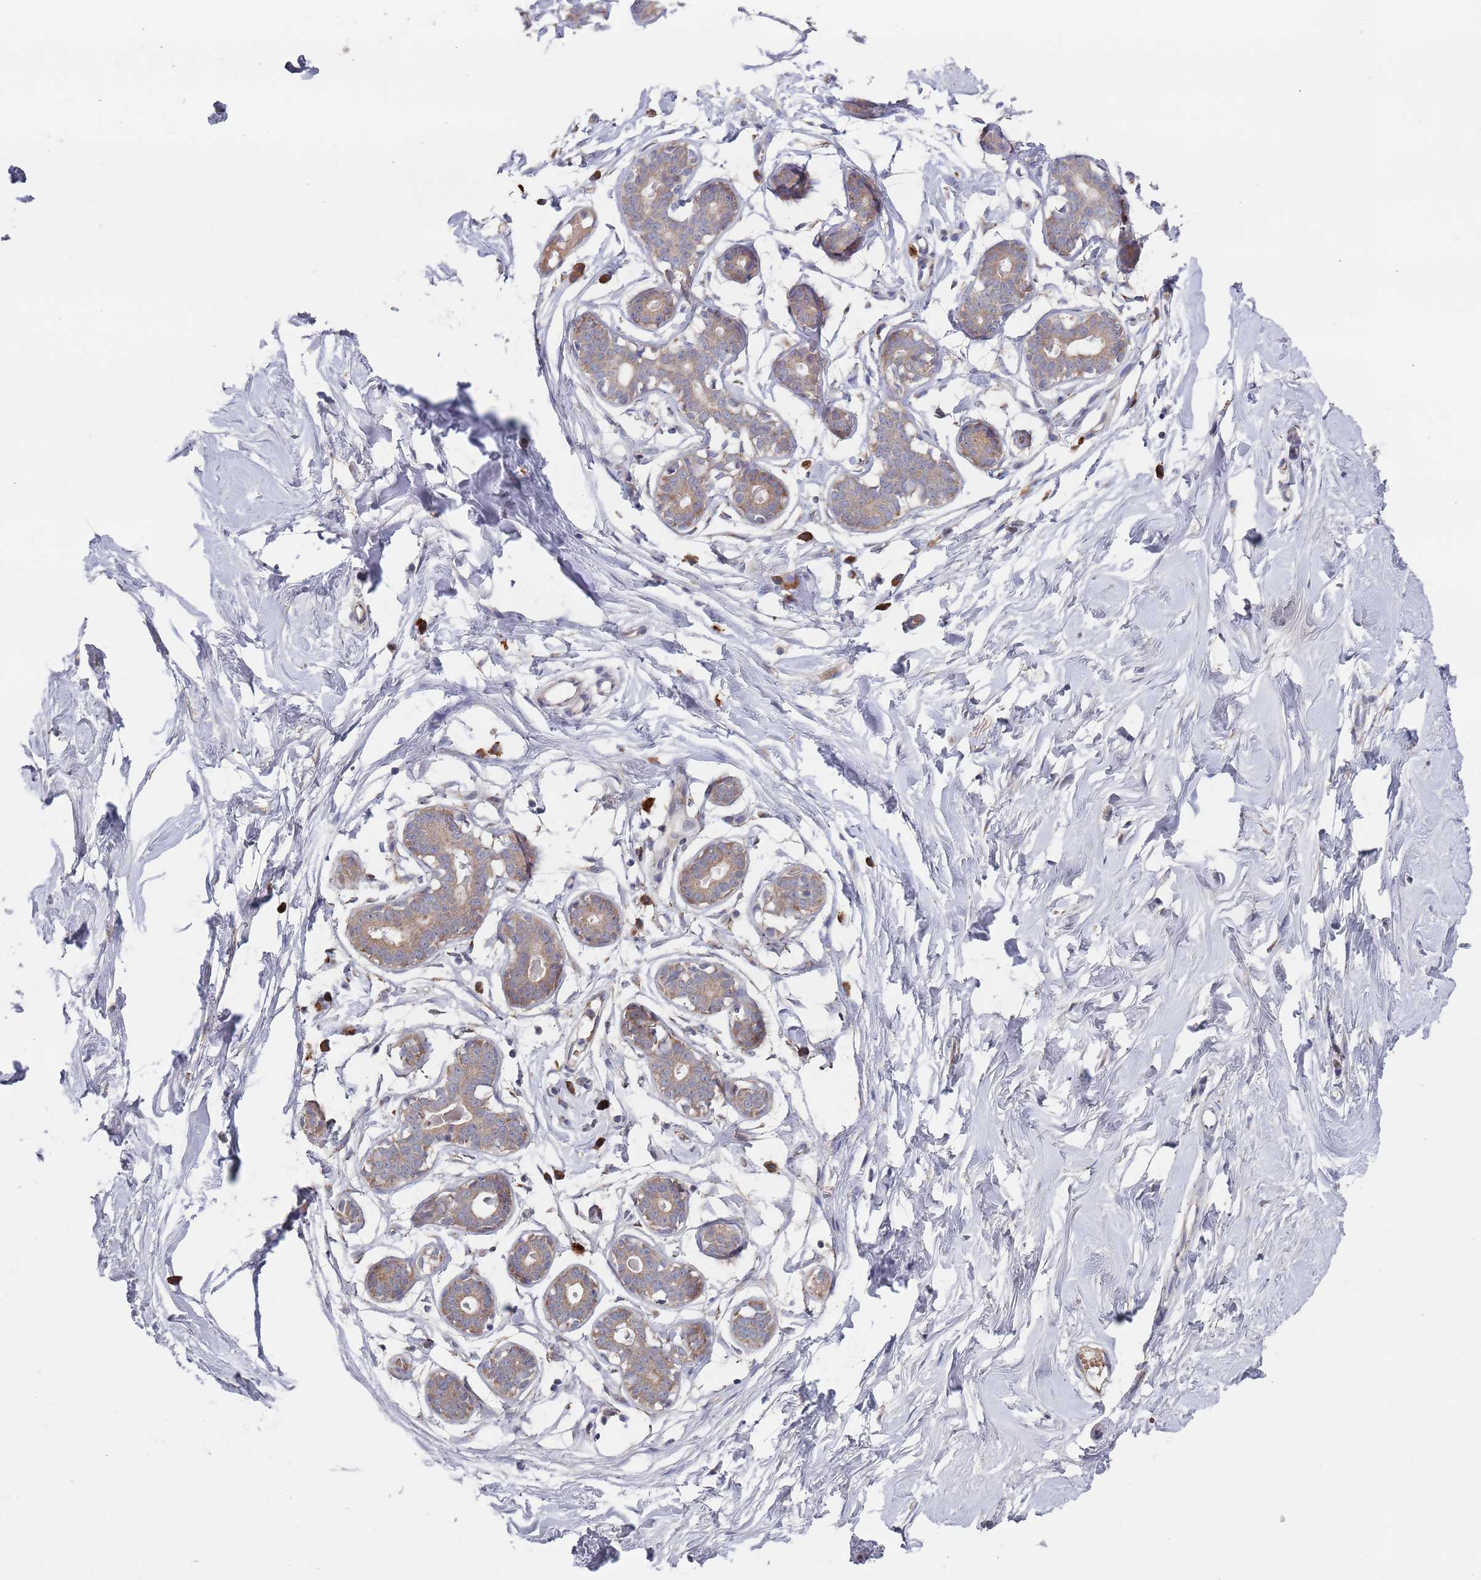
{"staining": {"intensity": "negative", "quantity": "none", "location": "none"}, "tissue": "breast", "cell_type": "Adipocytes", "image_type": "normal", "snomed": [{"axis": "morphology", "description": "Normal tissue, NOS"}, {"axis": "morphology", "description": "Adenoma, NOS"}, {"axis": "topography", "description": "Breast"}], "caption": "Immunohistochemical staining of unremarkable breast demonstrates no significant expression in adipocytes. (Stains: DAB (3,3'-diaminobenzidine) immunohistochemistry (IHC) with hematoxylin counter stain, Microscopy: brightfield microscopy at high magnification).", "gene": "ZNF140", "patient": {"sex": "female", "age": 23}}